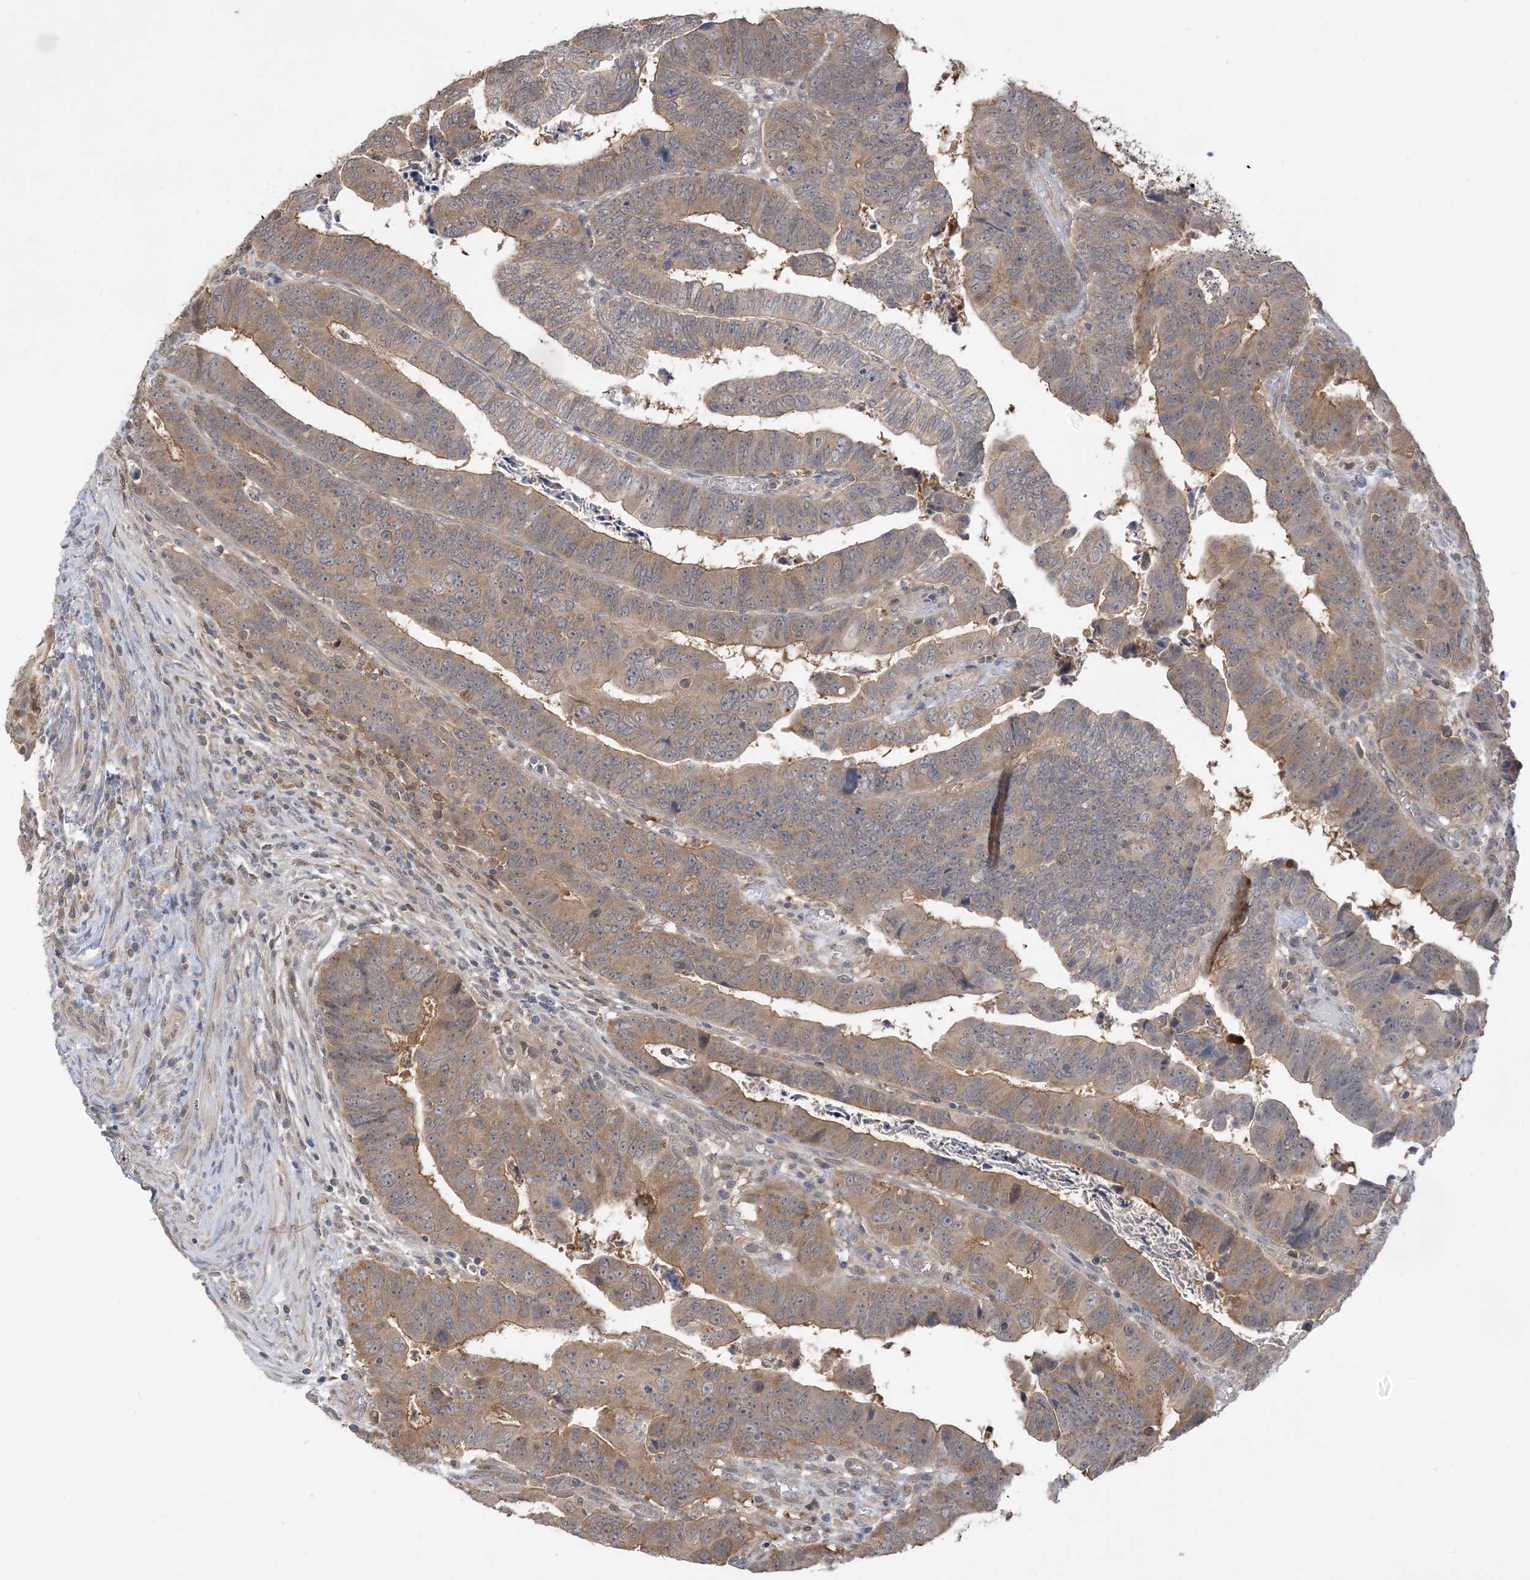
{"staining": {"intensity": "moderate", "quantity": ">75%", "location": "cytoplasmic/membranous"}, "tissue": "colorectal cancer", "cell_type": "Tumor cells", "image_type": "cancer", "snomed": [{"axis": "morphology", "description": "Normal tissue, NOS"}, {"axis": "morphology", "description": "Adenocarcinoma, NOS"}, {"axis": "topography", "description": "Rectum"}], "caption": "Immunohistochemistry (DAB) staining of human colorectal adenocarcinoma exhibits moderate cytoplasmic/membranous protein positivity in about >75% of tumor cells.", "gene": "WDR26", "patient": {"sex": "female", "age": 65}}